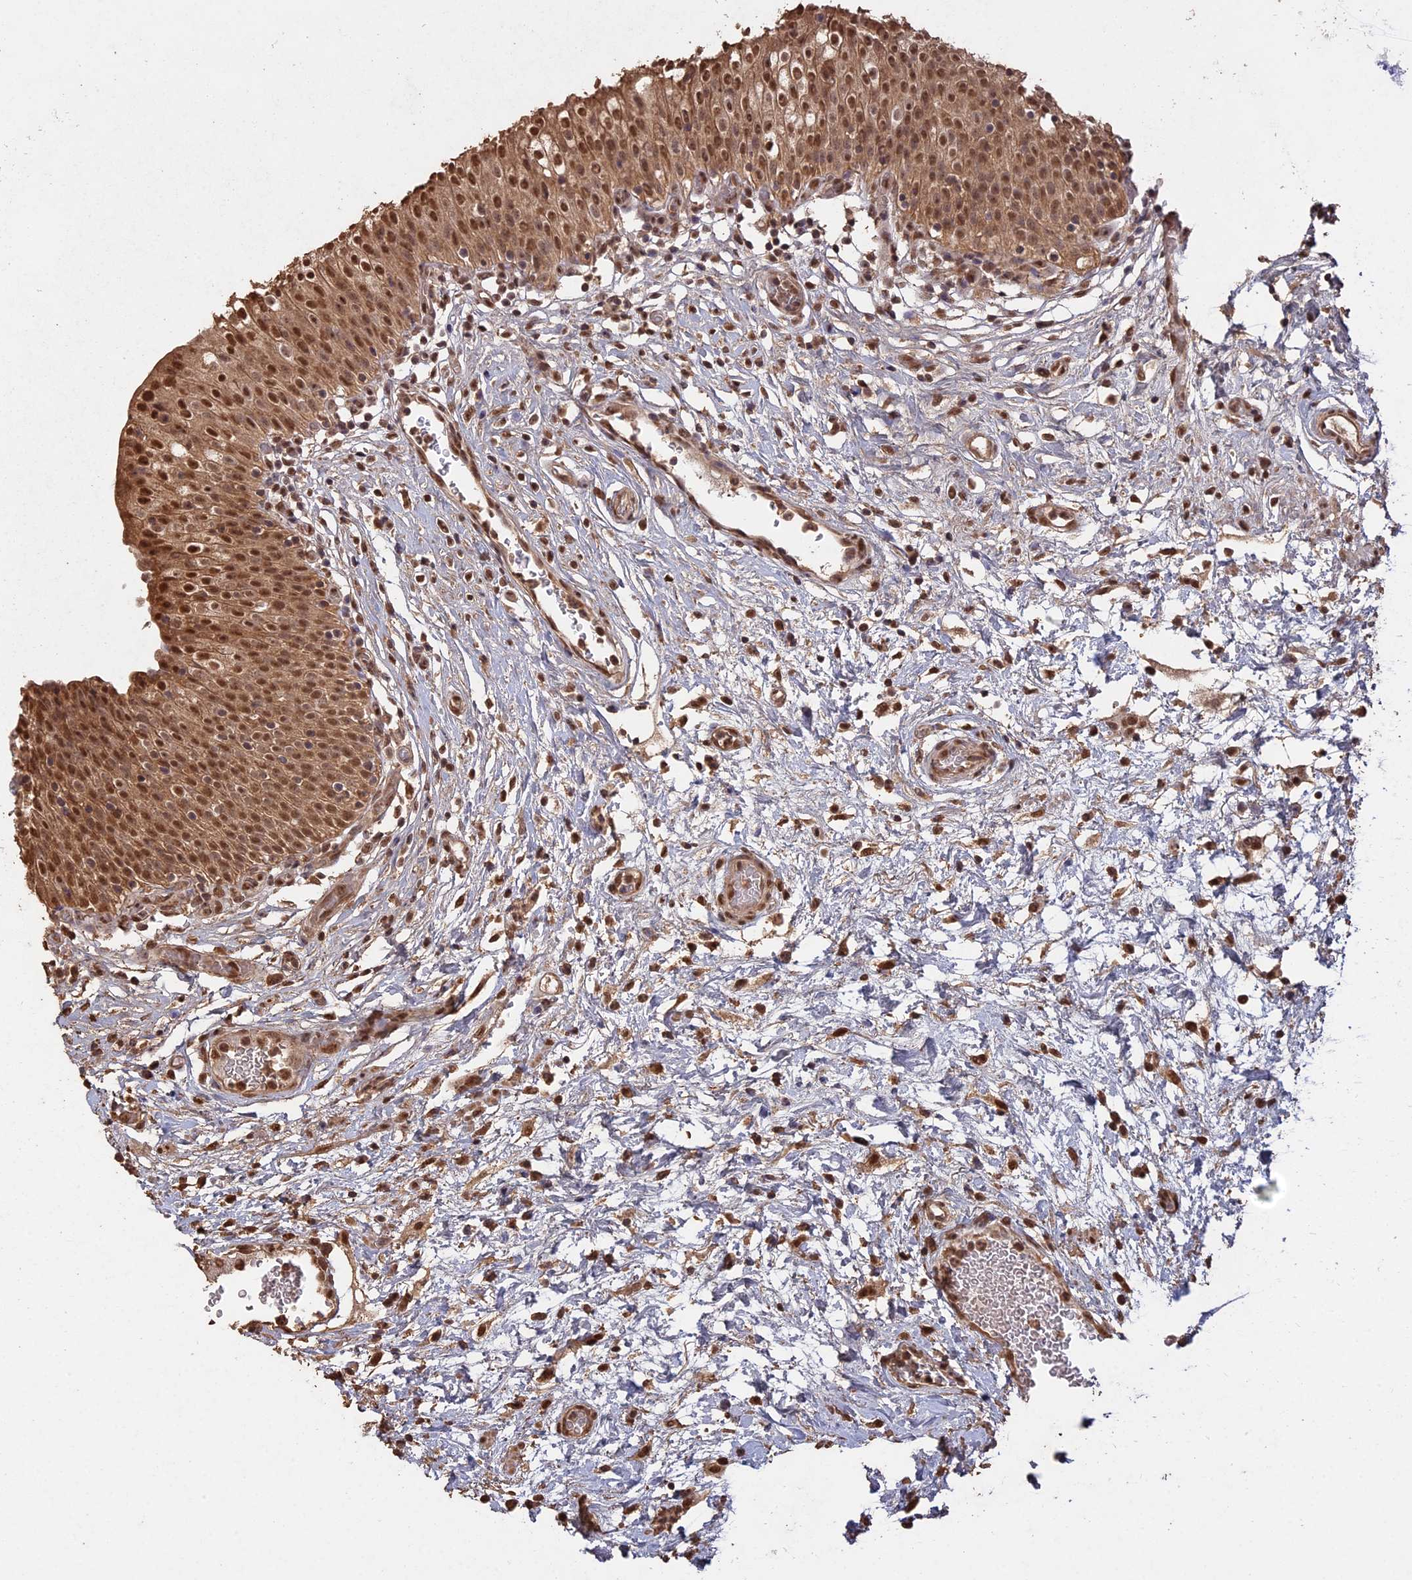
{"staining": {"intensity": "moderate", "quantity": ">75%", "location": "cytoplasmic/membranous,nuclear"}, "tissue": "urinary bladder", "cell_type": "Urothelial cells", "image_type": "normal", "snomed": [{"axis": "morphology", "description": "Normal tissue, NOS"}, {"axis": "topography", "description": "Urinary bladder"}], "caption": "Immunohistochemistry of unremarkable urinary bladder shows medium levels of moderate cytoplasmic/membranous,nuclear positivity in approximately >75% of urothelial cells.", "gene": "PSMC6", "patient": {"sex": "male", "age": 55}}